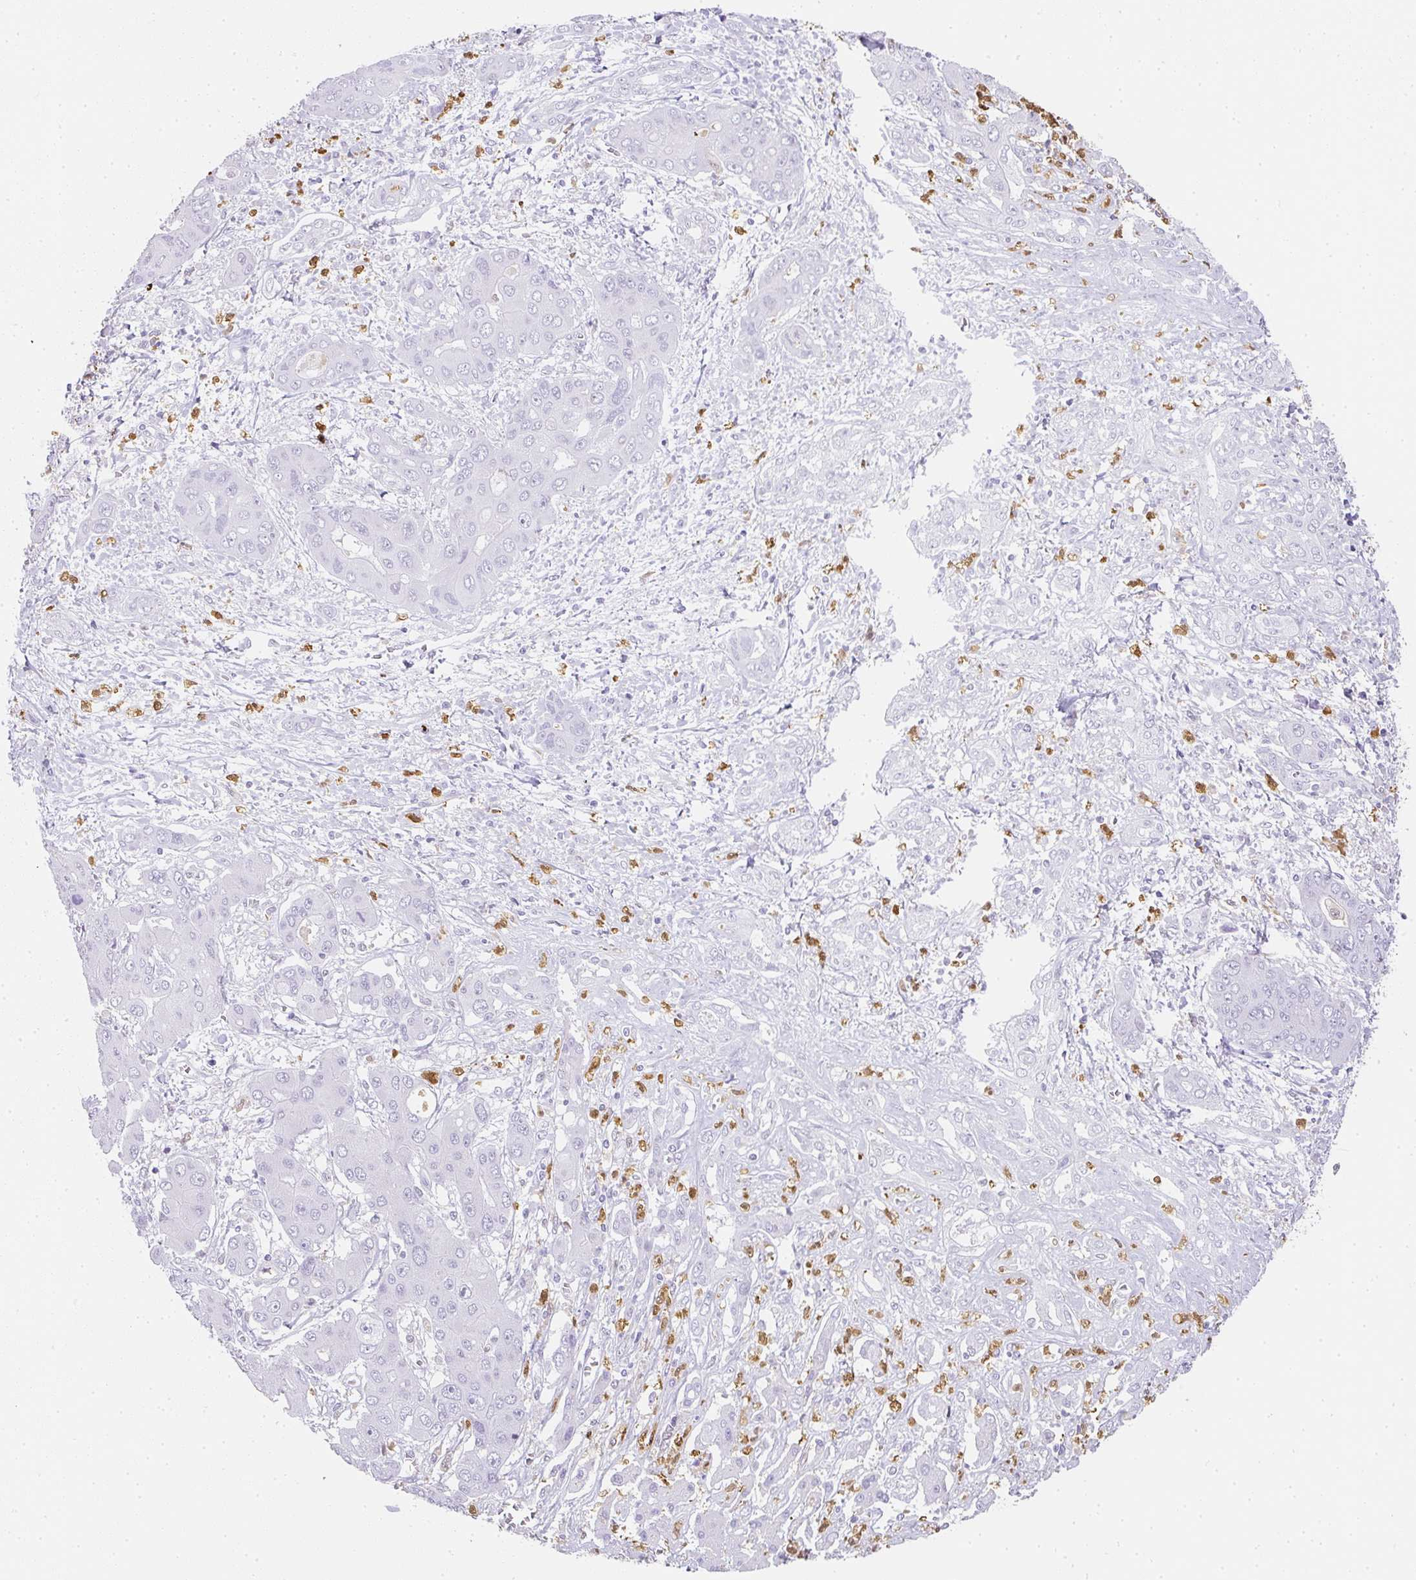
{"staining": {"intensity": "negative", "quantity": "none", "location": "none"}, "tissue": "liver cancer", "cell_type": "Tumor cells", "image_type": "cancer", "snomed": [{"axis": "morphology", "description": "Cholangiocarcinoma"}, {"axis": "topography", "description": "Liver"}], "caption": "This is an immunohistochemistry (IHC) micrograph of human liver cancer. There is no positivity in tumor cells.", "gene": "HK3", "patient": {"sex": "male", "age": 67}}